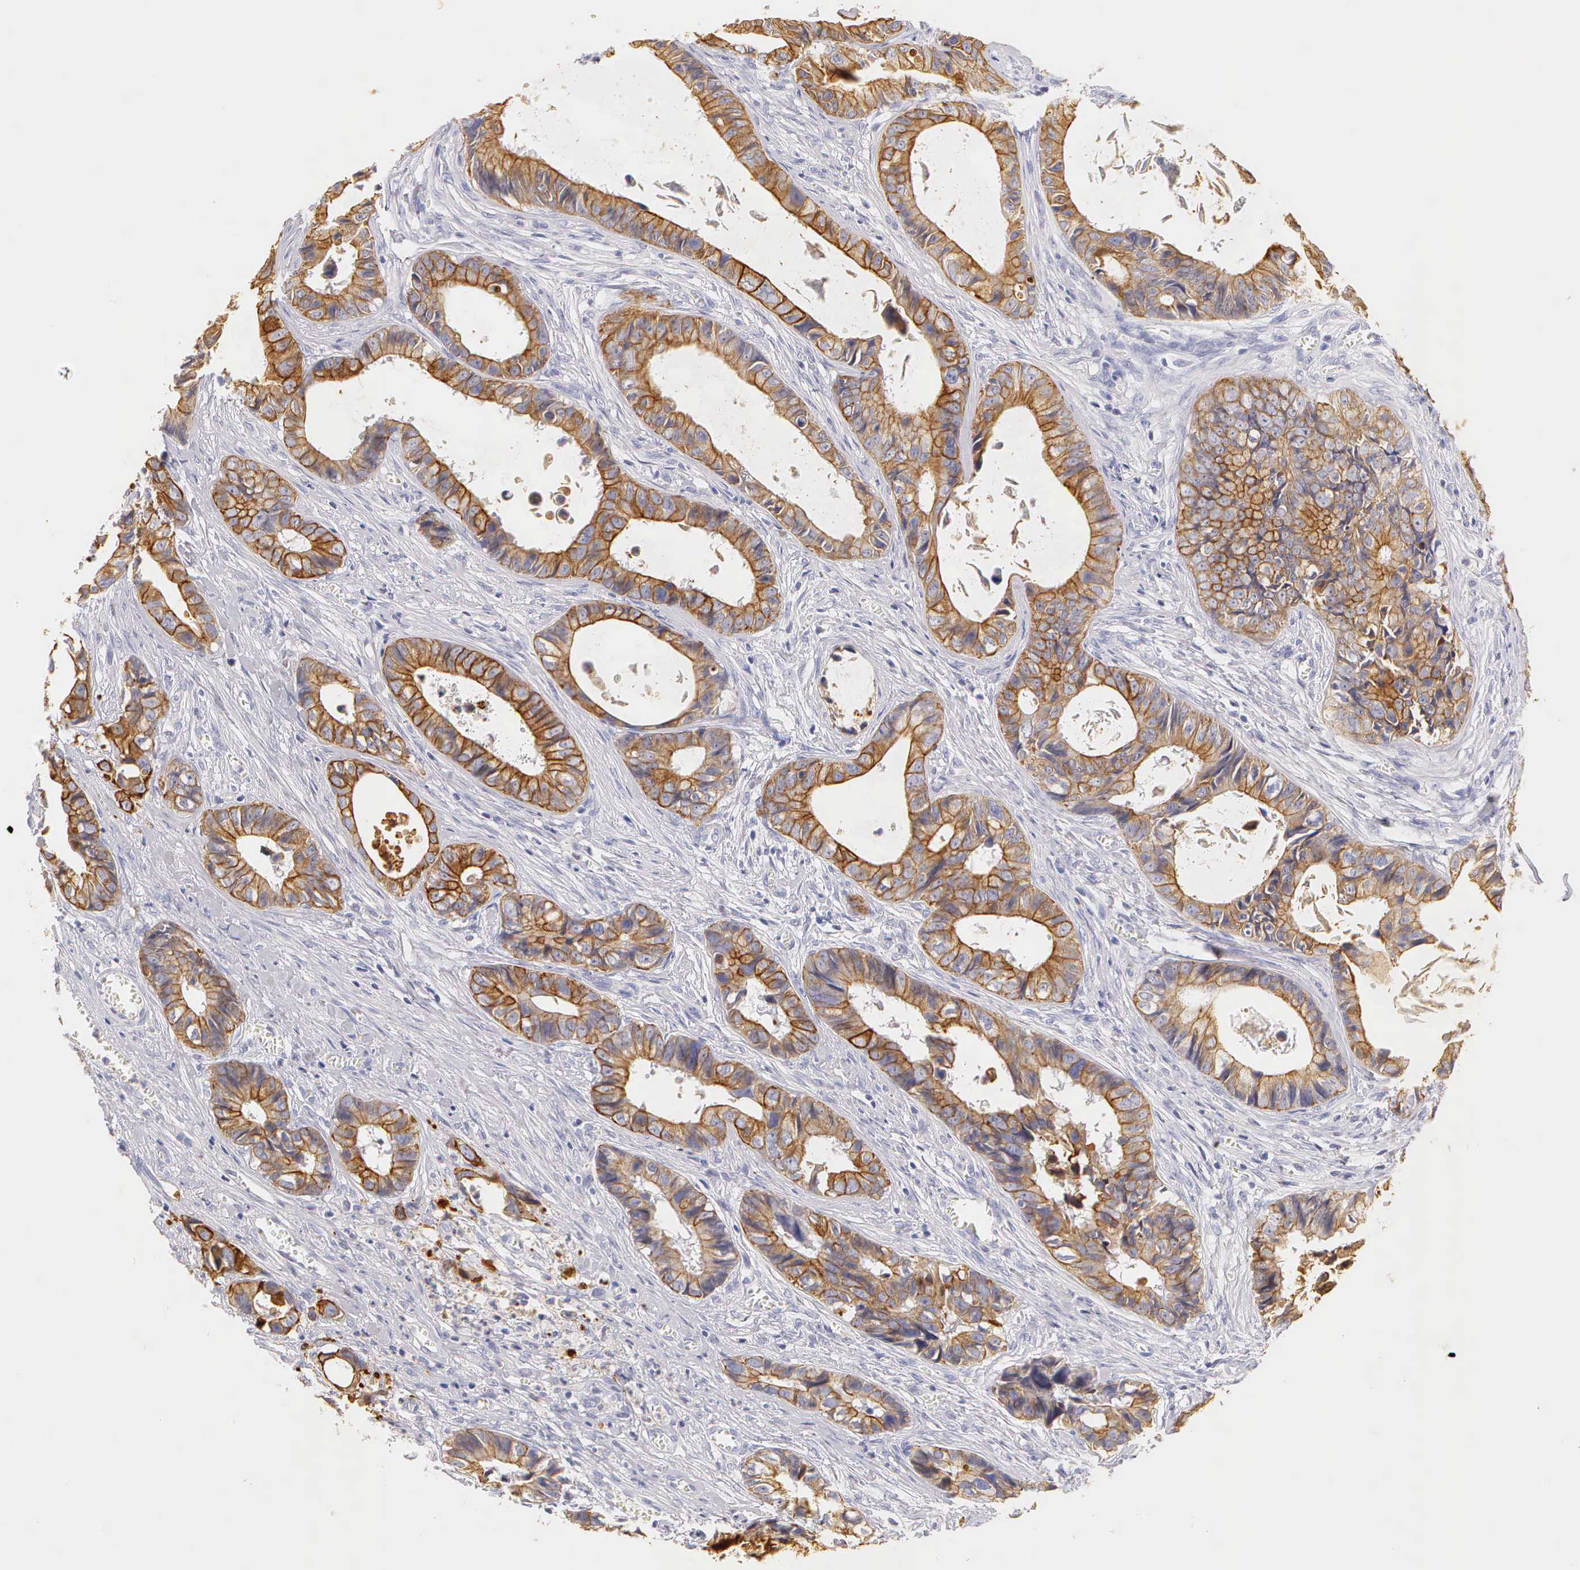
{"staining": {"intensity": "moderate", "quantity": ">75%", "location": "cytoplasmic/membranous"}, "tissue": "colorectal cancer", "cell_type": "Tumor cells", "image_type": "cancer", "snomed": [{"axis": "morphology", "description": "Adenocarcinoma, NOS"}, {"axis": "topography", "description": "Rectum"}], "caption": "Protein staining by immunohistochemistry (IHC) displays moderate cytoplasmic/membranous staining in approximately >75% of tumor cells in colorectal cancer.", "gene": "KRT17", "patient": {"sex": "female", "age": 98}}